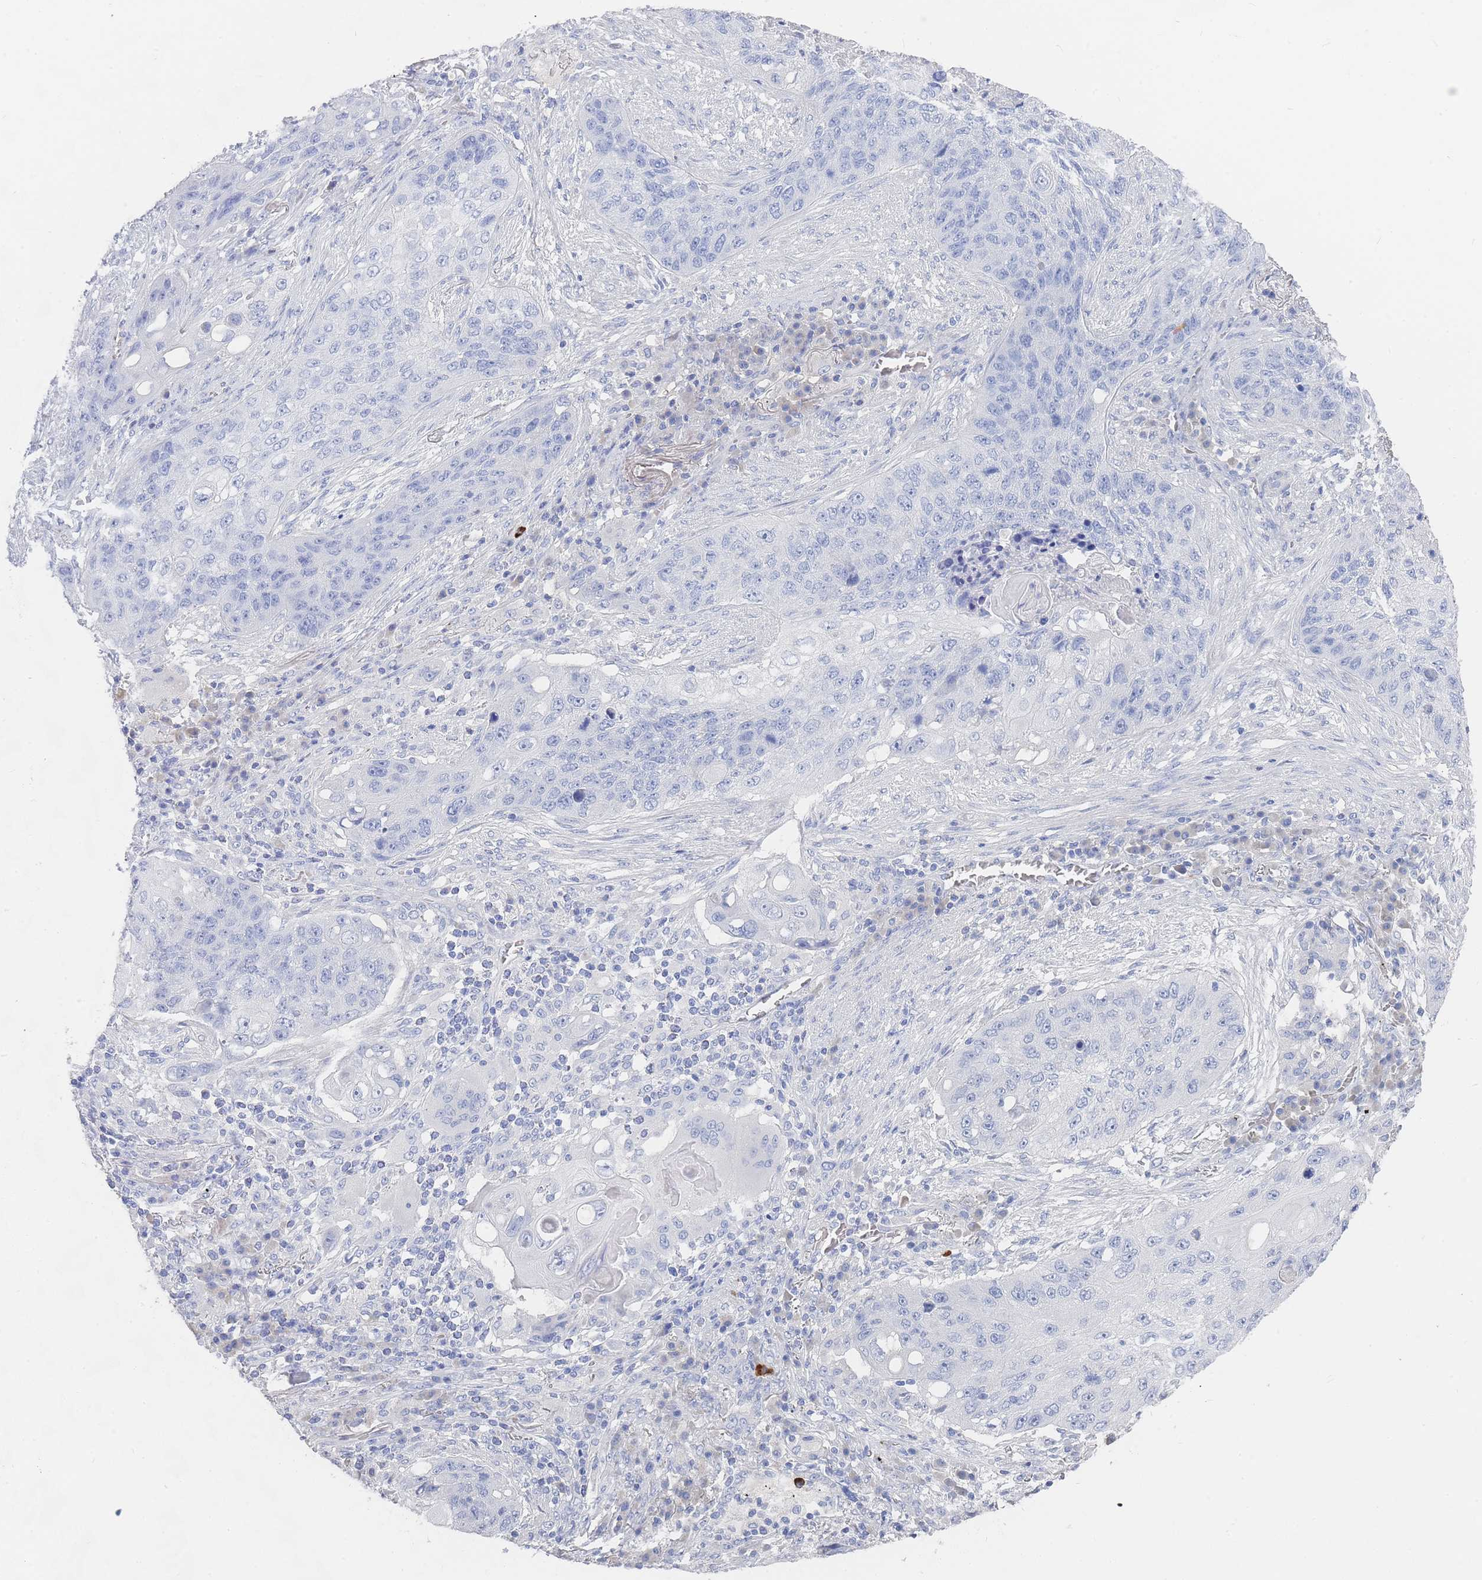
{"staining": {"intensity": "negative", "quantity": "none", "location": "none"}, "tissue": "lung cancer", "cell_type": "Tumor cells", "image_type": "cancer", "snomed": [{"axis": "morphology", "description": "Squamous cell carcinoma, NOS"}, {"axis": "topography", "description": "Lung"}], "caption": "Tumor cells show no significant protein staining in lung cancer.", "gene": "SLC25A35", "patient": {"sex": "female", "age": 63}}